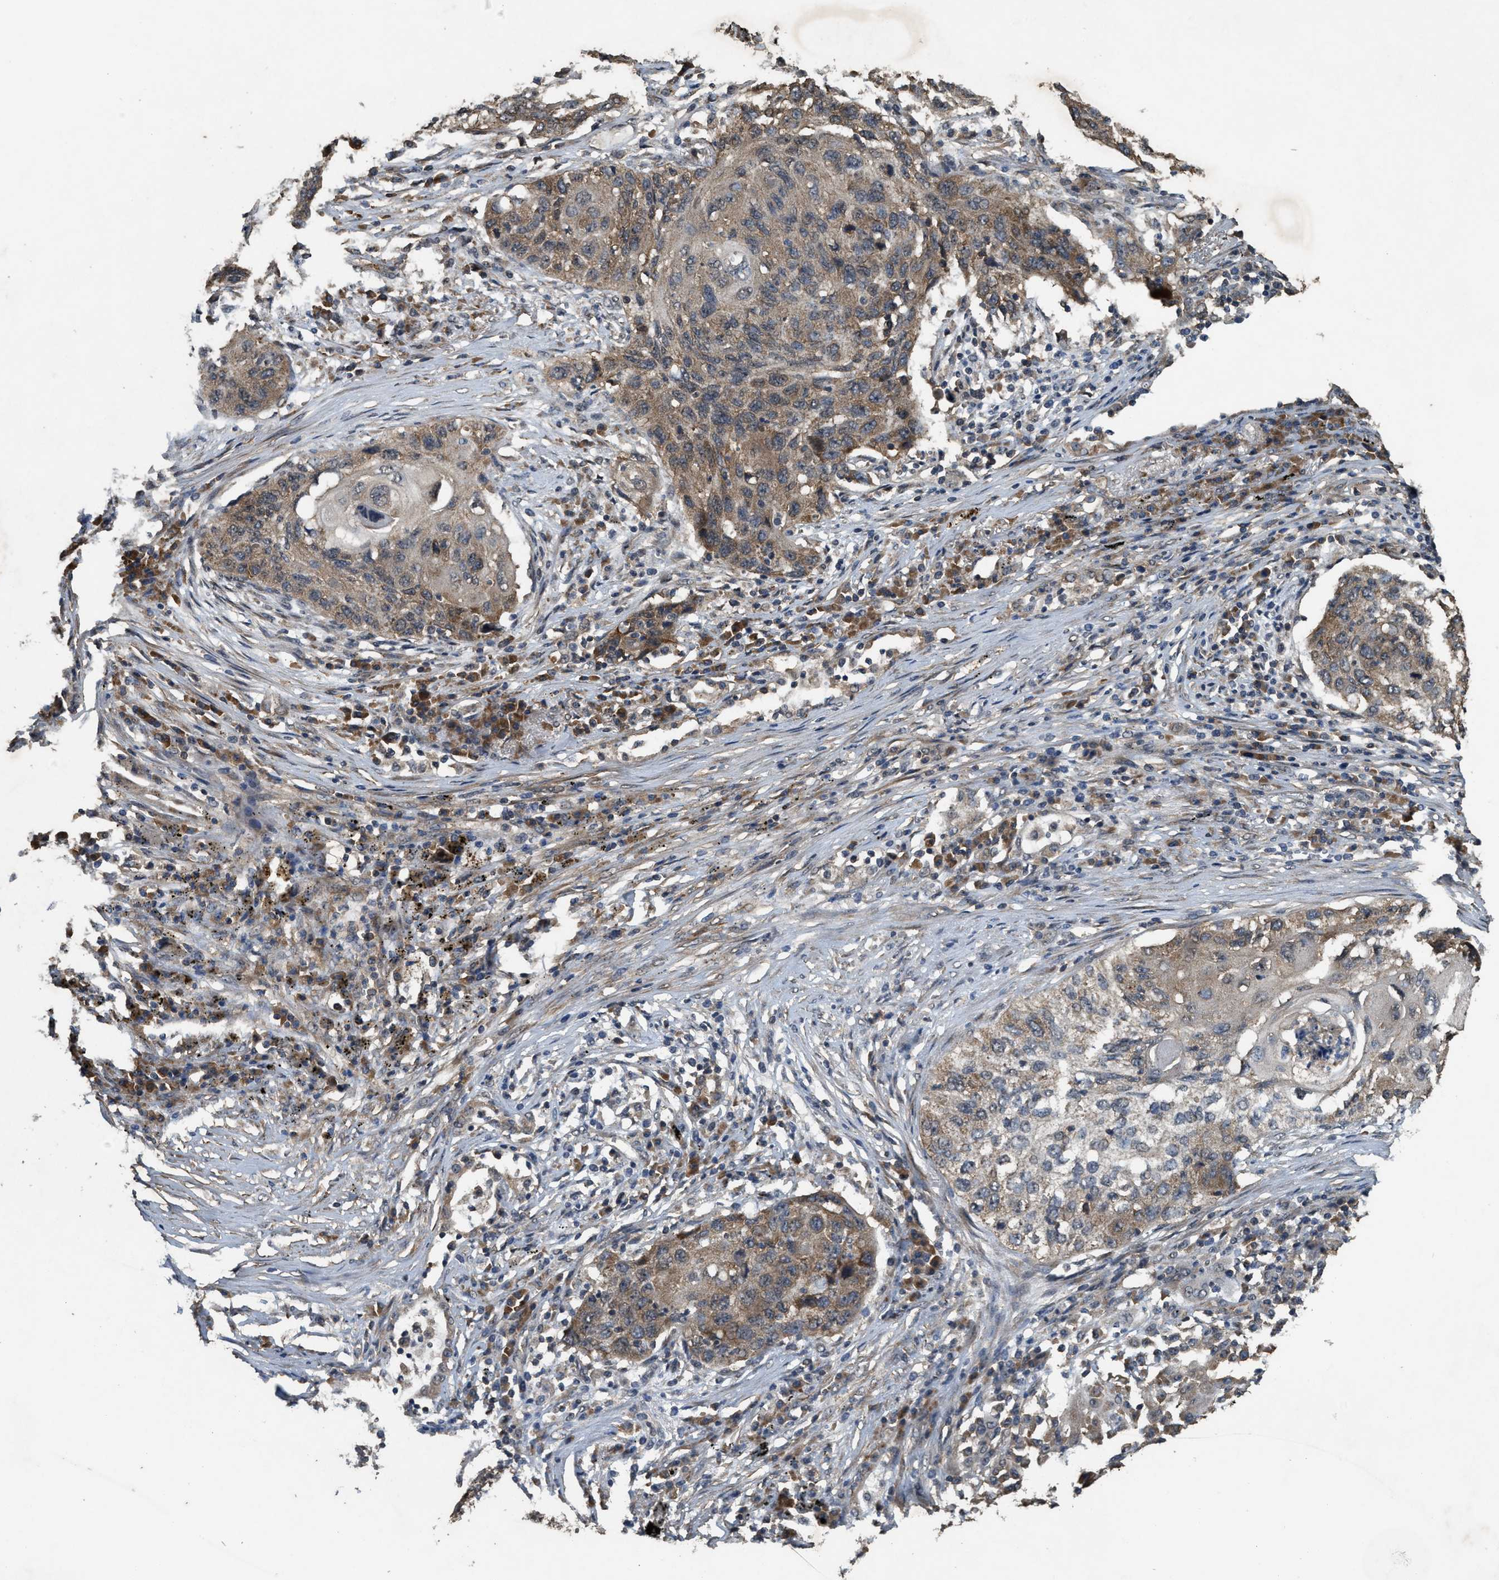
{"staining": {"intensity": "moderate", "quantity": ">75%", "location": "cytoplasmic/membranous"}, "tissue": "lung cancer", "cell_type": "Tumor cells", "image_type": "cancer", "snomed": [{"axis": "morphology", "description": "Squamous cell carcinoma, NOS"}, {"axis": "topography", "description": "Lung"}], "caption": "The image displays immunohistochemical staining of squamous cell carcinoma (lung). There is moderate cytoplasmic/membranous staining is seen in about >75% of tumor cells. The staining was performed using DAB, with brown indicating positive protein expression. Nuclei are stained blue with hematoxylin.", "gene": "ARHGEF5", "patient": {"sex": "female", "age": 63}}